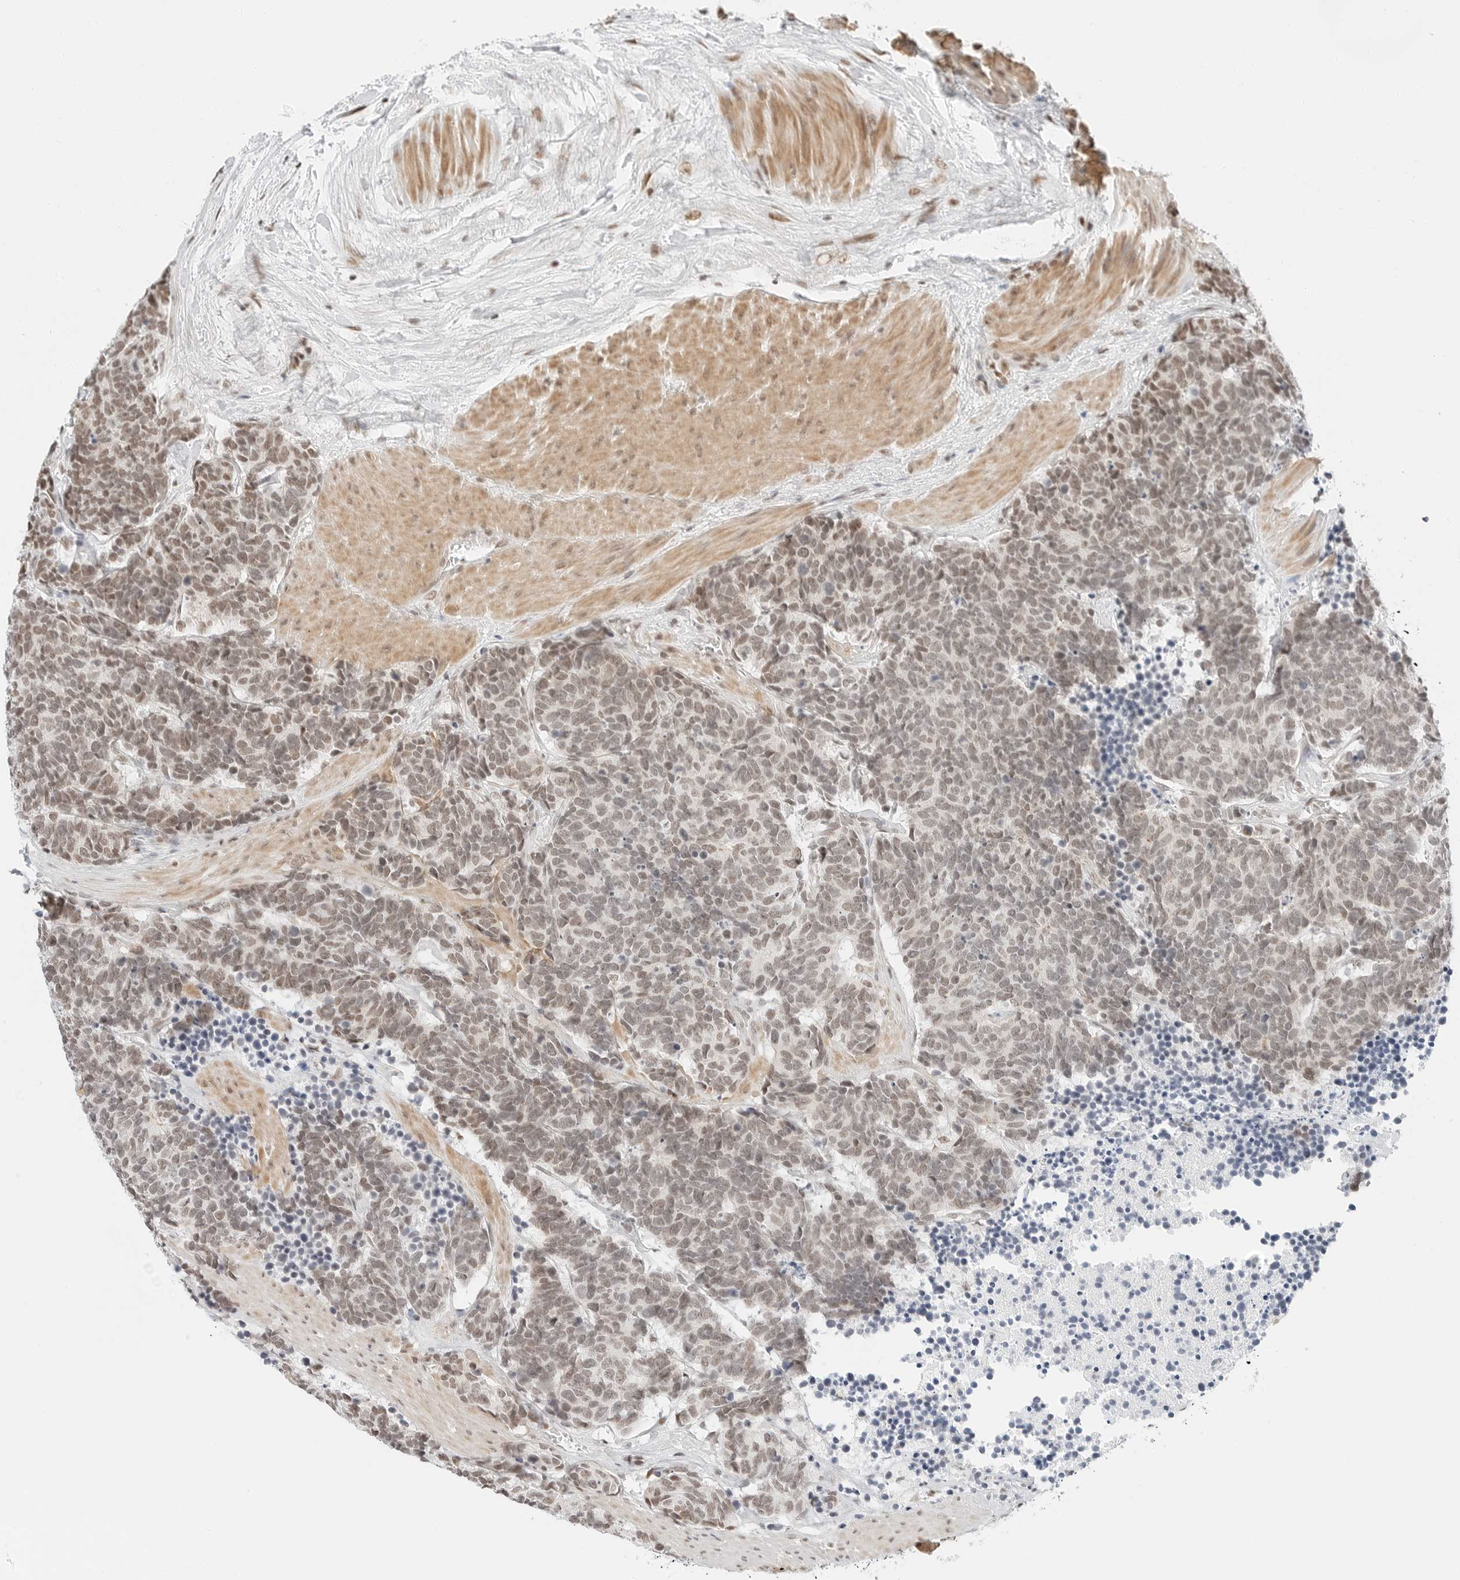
{"staining": {"intensity": "moderate", "quantity": ">75%", "location": "nuclear"}, "tissue": "carcinoid", "cell_type": "Tumor cells", "image_type": "cancer", "snomed": [{"axis": "morphology", "description": "Carcinoma, NOS"}, {"axis": "morphology", "description": "Carcinoid, malignant, NOS"}, {"axis": "topography", "description": "Urinary bladder"}], "caption": "Carcinoid (malignant) stained for a protein (brown) exhibits moderate nuclear positive expression in about >75% of tumor cells.", "gene": "CRTC2", "patient": {"sex": "male", "age": 57}}